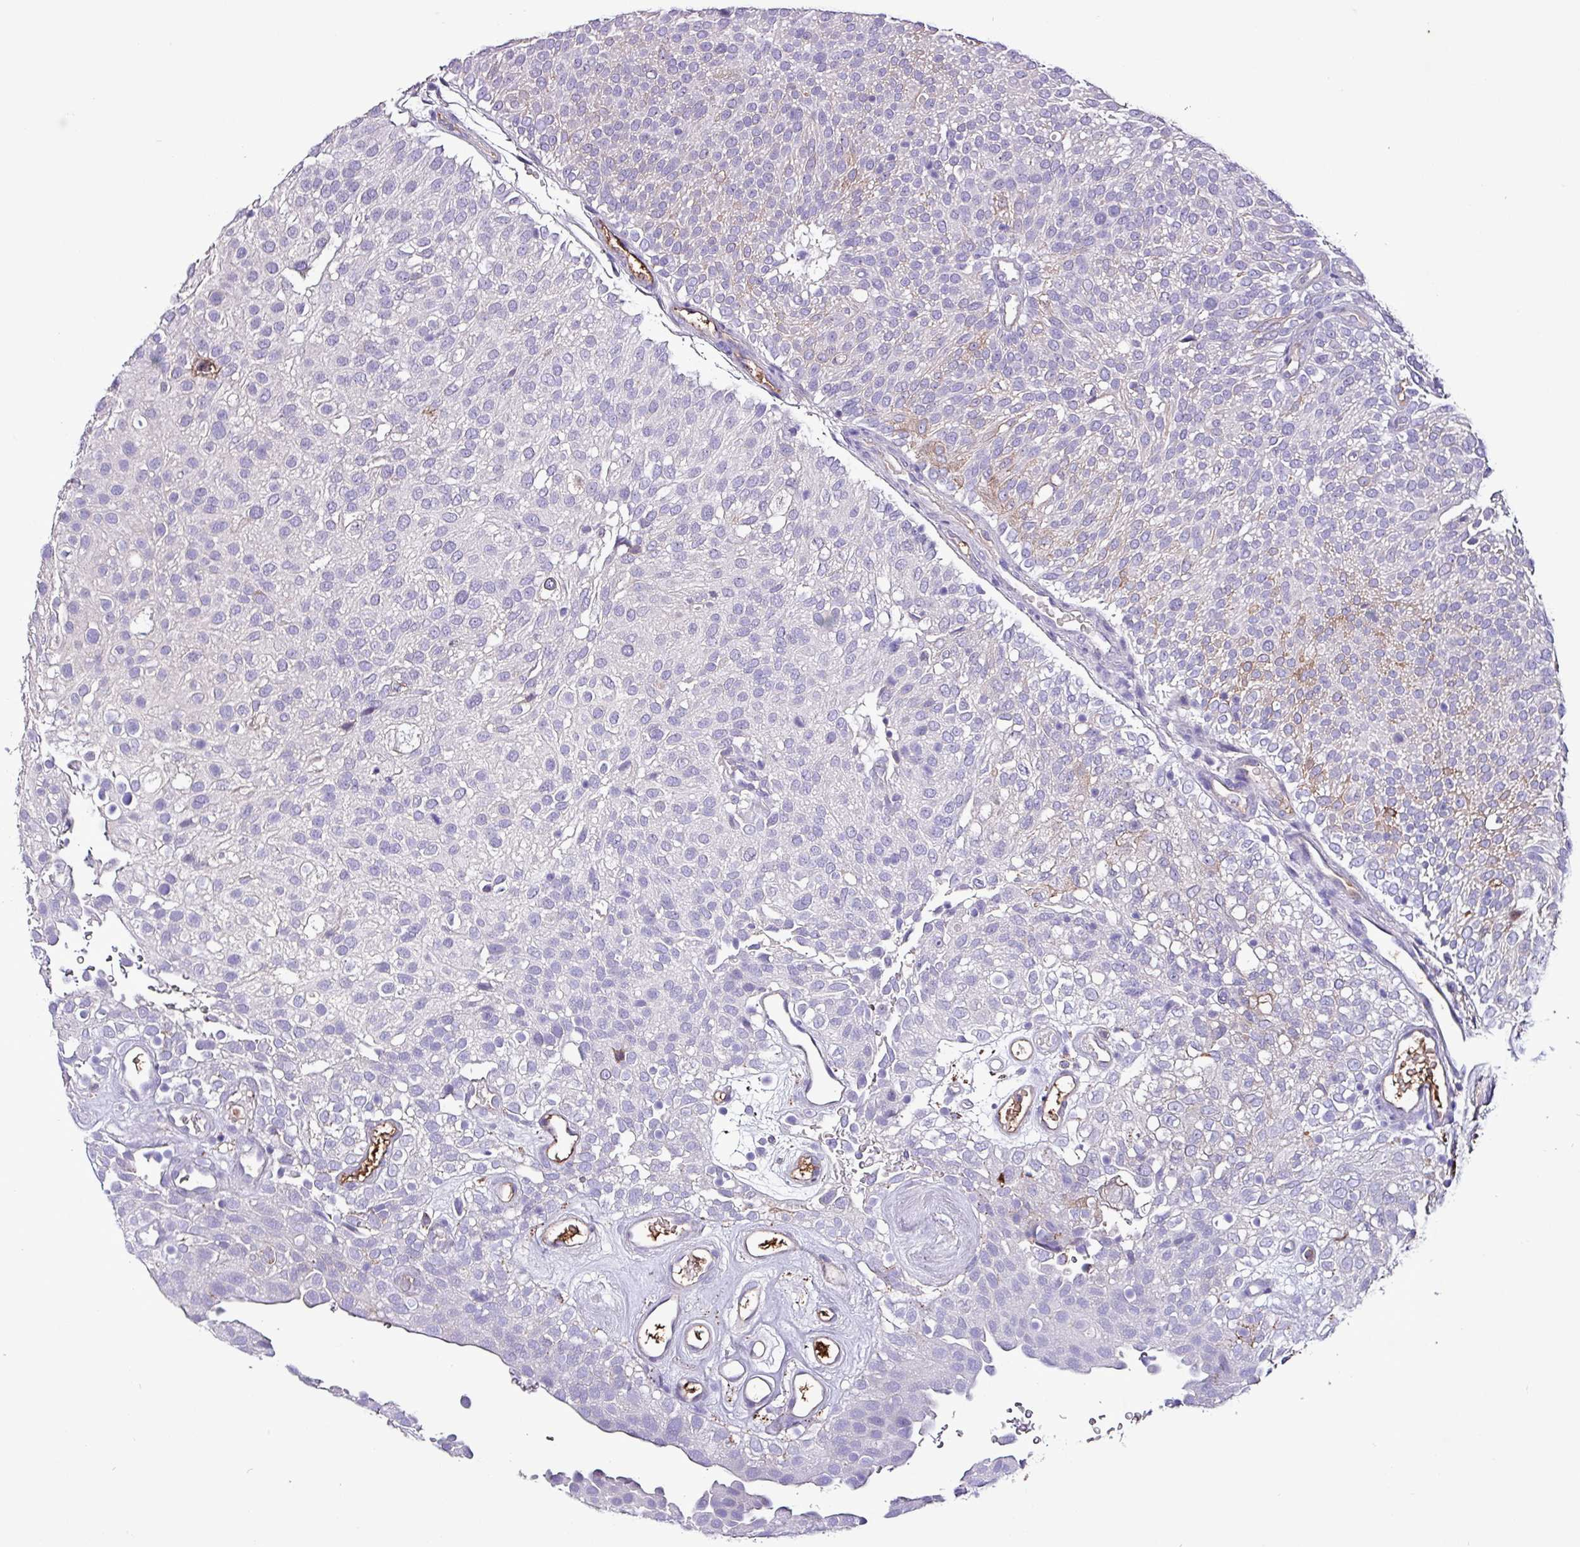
{"staining": {"intensity": "weak", "quantity": "<25%", "location": "cytoplasmic/membranous"}, "tissue": "urothelial cancer", "cell_type": "Tumor cells", "image_type": "cancer", "snomed": [{"axis": "morphology", "description": "Urothelial carcinoma, Low grade"}, {"axis": "topography", "description": "Urinary bladder"}], "caption": "This is an immunohistochemistry (IHC) micrograph of urothelial cancer. There is no positivity in tumor cells.", "gene": "HP", "patient": {"sex": "male", "age": 78}}